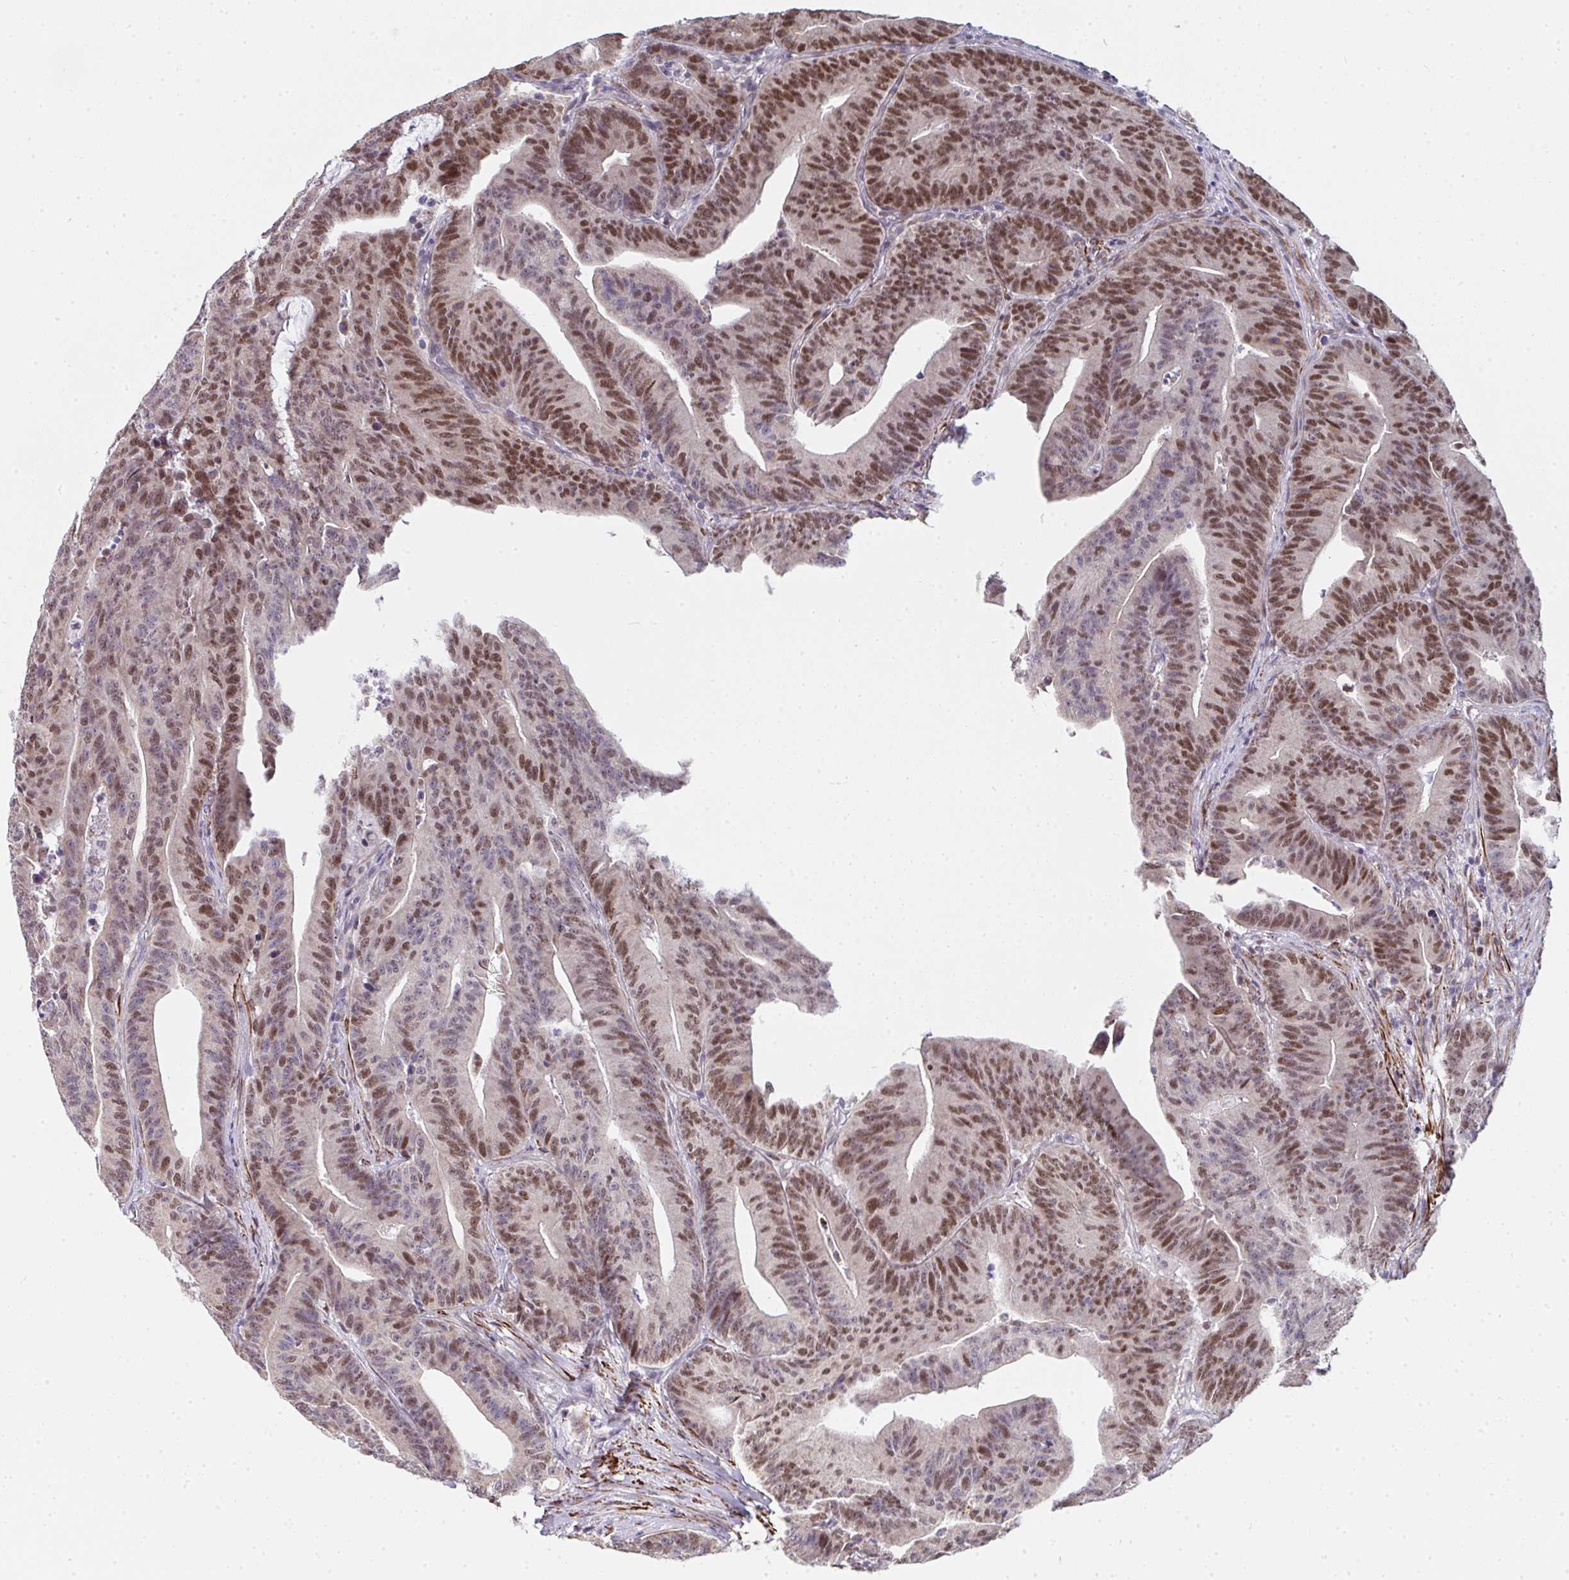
{"staining": {"intensity": "moderate", "quantity": ">75%", "location": "nuclear"}, "tissue": "colorectal cancer", "cell_type": "Tumor cells", "image_type": "cancer", "snomed": [{"axis": "morphology", "description": "Adenocarcinoma, NOS"}, {"axis": "topography", "description": "Colon"}], "caption": "Protein staining shows moderate nuclear staining in approximately >75% of tumor cells in colorectal adenocarcinoma.", "gene": "GINS2", "patient": {"sex": "female", "age": 78}}